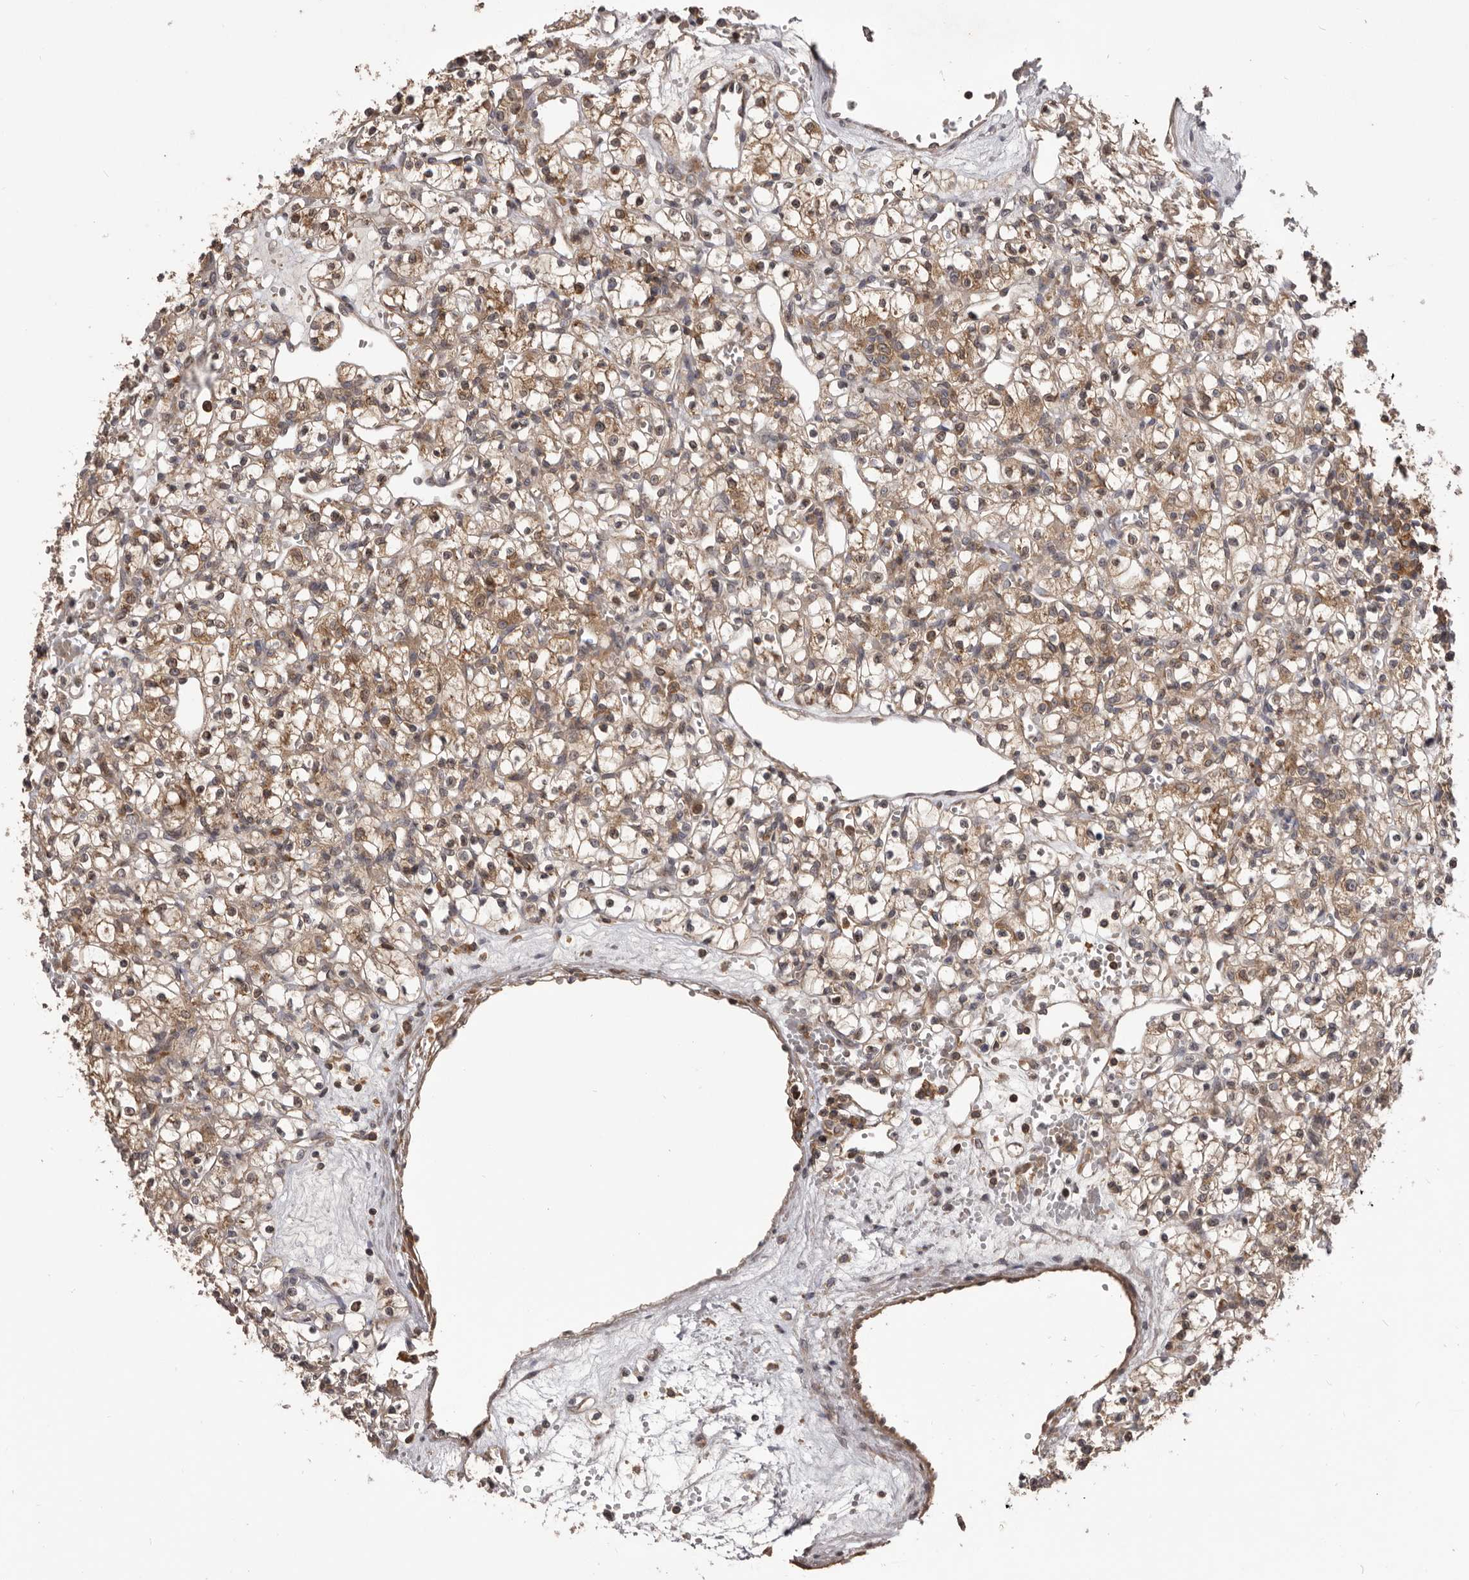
{"staining": {"intensity": "moderate", "quantity": ">75%", "location": "cytoplasmic/membranous"}, "tissue": "renal cancer", "cell_type": "Tumor cells", "image_type": "cancer", "snomed": [{"axis": "morphology", "description": "Adenocarcinoma, NOS"}, {"axis": "topography", "description": "Kidney"}], "caption": "Renal cancer (adenocarcinoma) stained with DAB (3,3'-diaminobenzidine) immunohistochemistry (IHC) displays medium levels of moderate cytoplasmic/membranous staining in about >75% of tumor cells. Nuclei are stained in blue.", "gene": "HBS1L", "patient": {"sex": "female", "age": 59}}